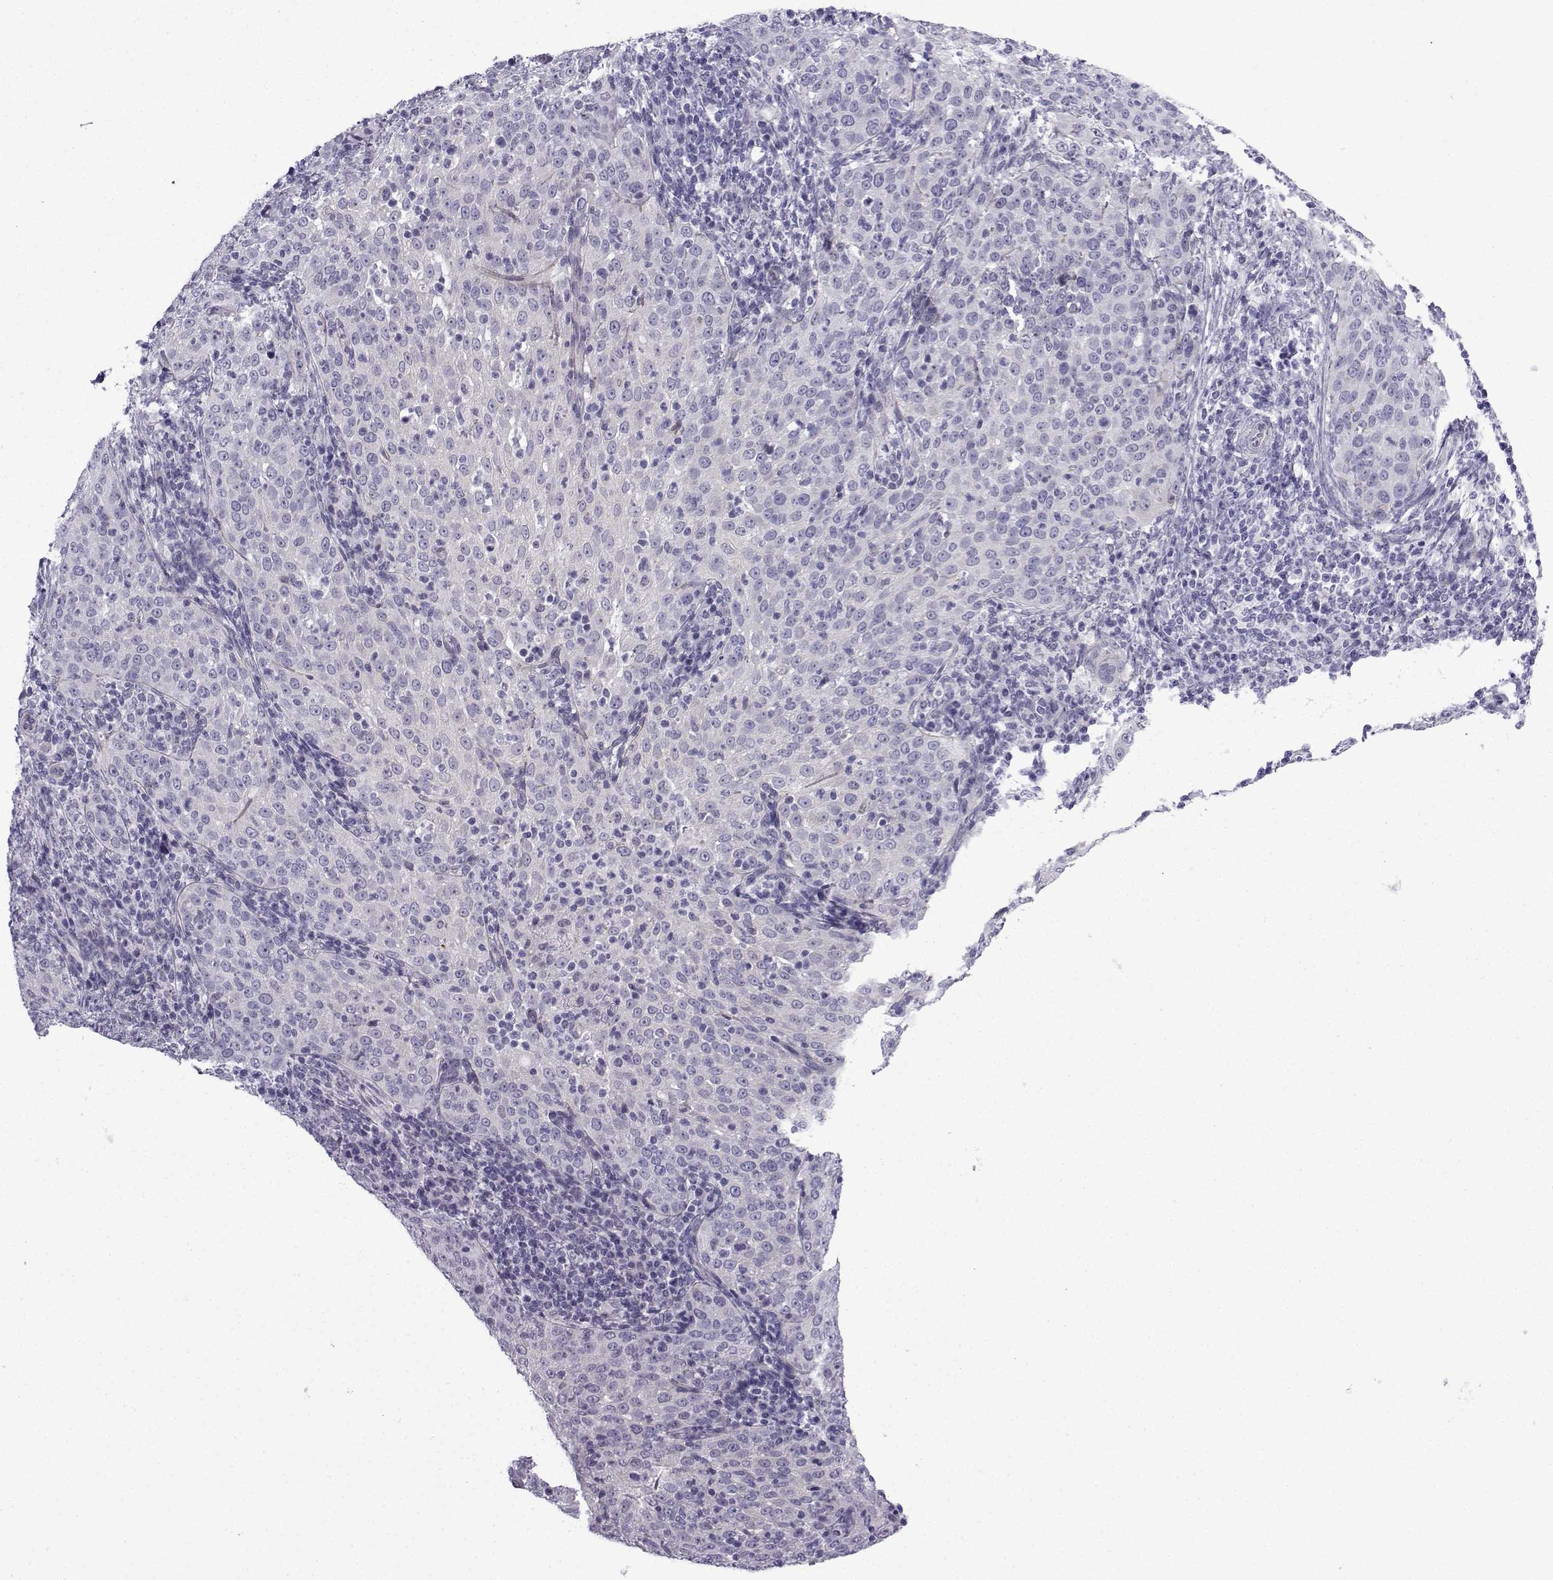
{"staining": {"intensity": "negative", "quantity": "none", "location": "none"}, "tissue": "cervical cancer", "cell_type": "Tumor cells", "image_type": "cancer", "snomed": [{"axis": "morphology", "description": "Squamous cell carcinoma, NOS"}, {"axis": "topography", "description": "Cervix"}], "caption": "Immunohistochemistry (IHC) of human squamous cell carcinoma (cervical) reveals no staining in tumor cells.", "gene": "CFAP53", "patient": {"sex": "female", "age": 51}}